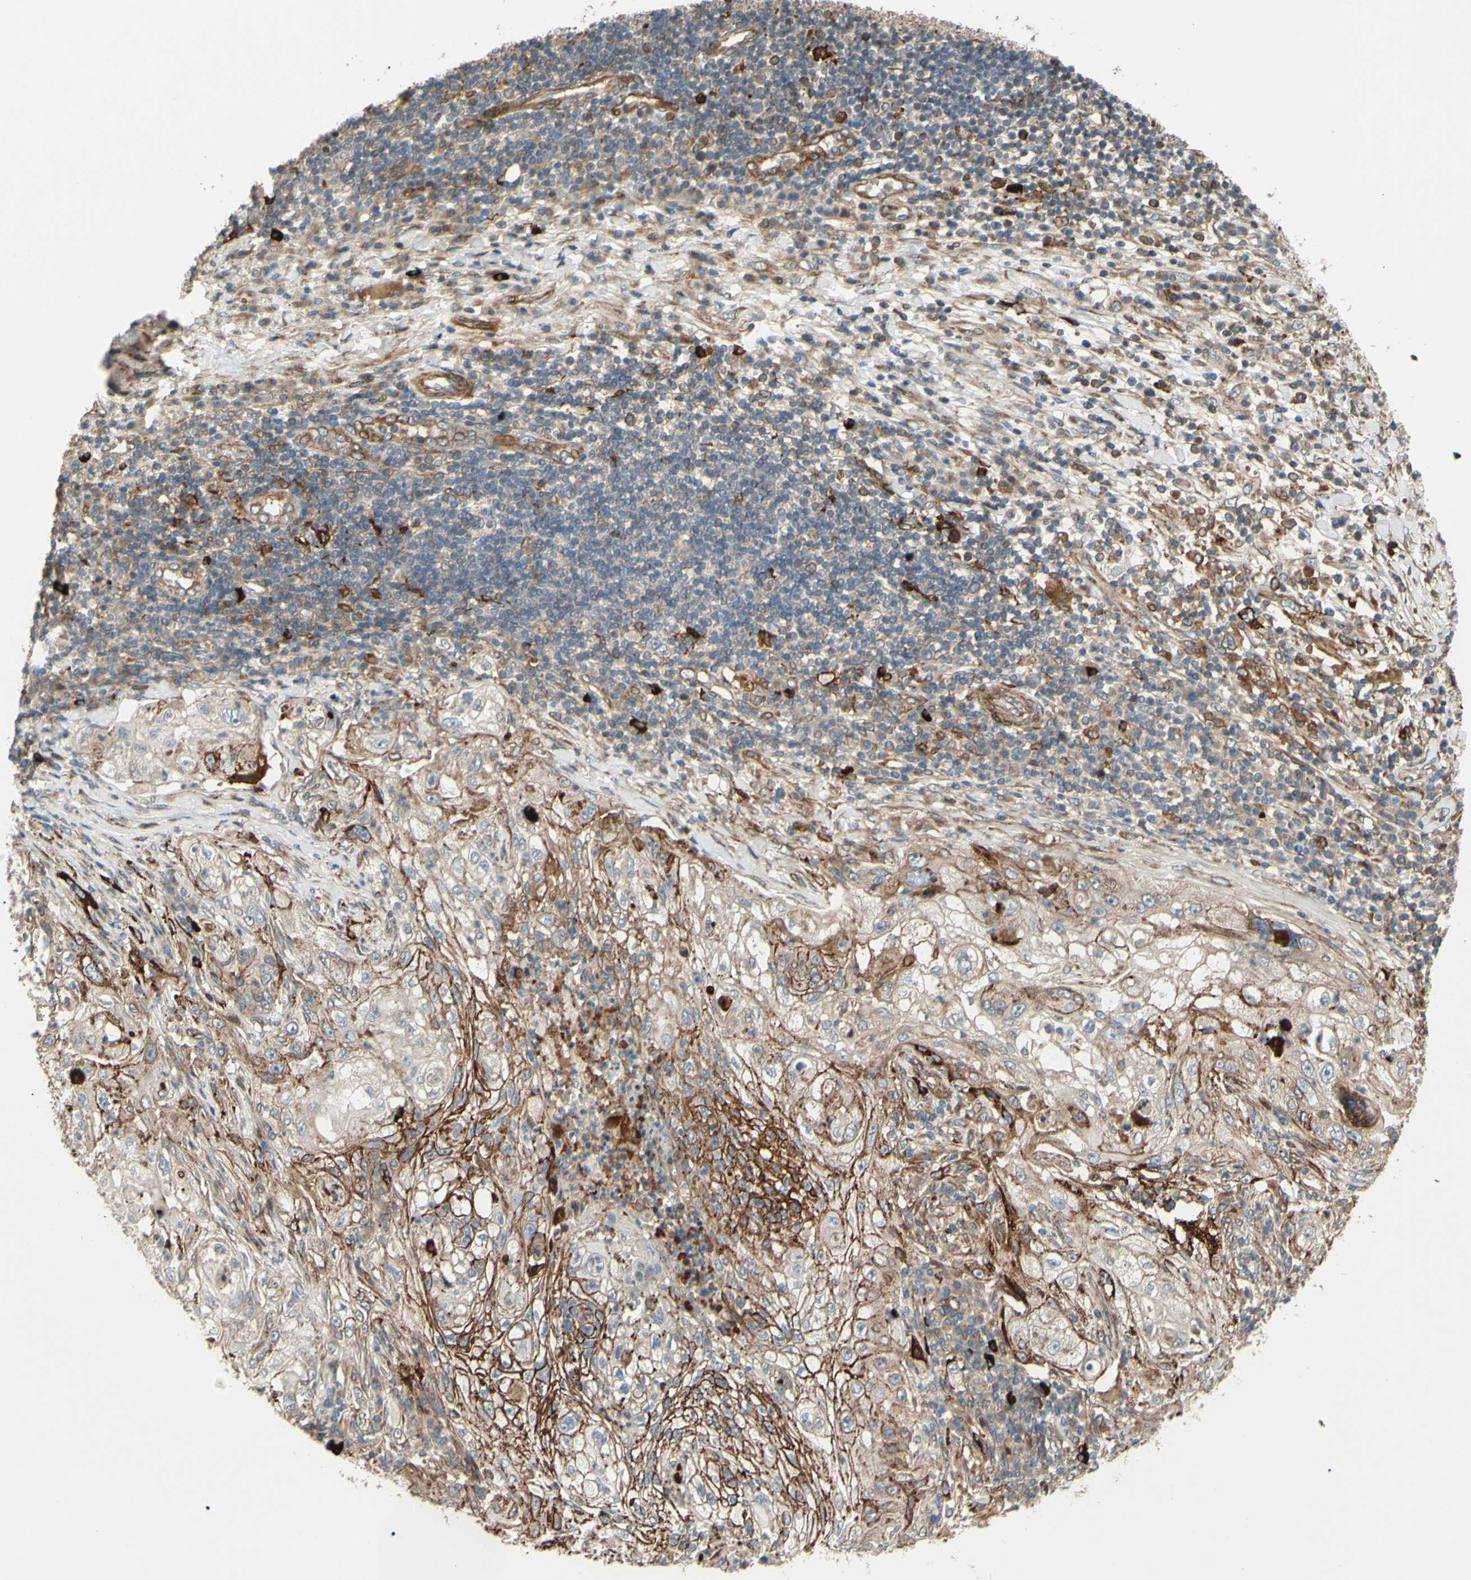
{"staining": {"intensity": "moderate", "quantity": "25%-75%", "location": "cytoplasmic/membranous"}, "tissue": "lung cancer", "cell_type": "Tumor cells", "image_type": "cancer", "snomed": [{"axis": "morphology", "description": "Inflammation, NOS"}, {"axis": "morphology", "description": "Squamous cell carcinoma, NOS"}, {"axis": "topography", "description": "Lymph node"}, {"axis": "topography", "description": "Soft tissue"}, {"axis": "topography", "description": "Lung"}], "caption": "Tumor cells display medium levels of moderate cytoplasmic/membranous staining in approximately 25%-75% of cells in human lung cancer.", "gene": "SPTLC1", "patient": {"sex": "male", "age": 66}}